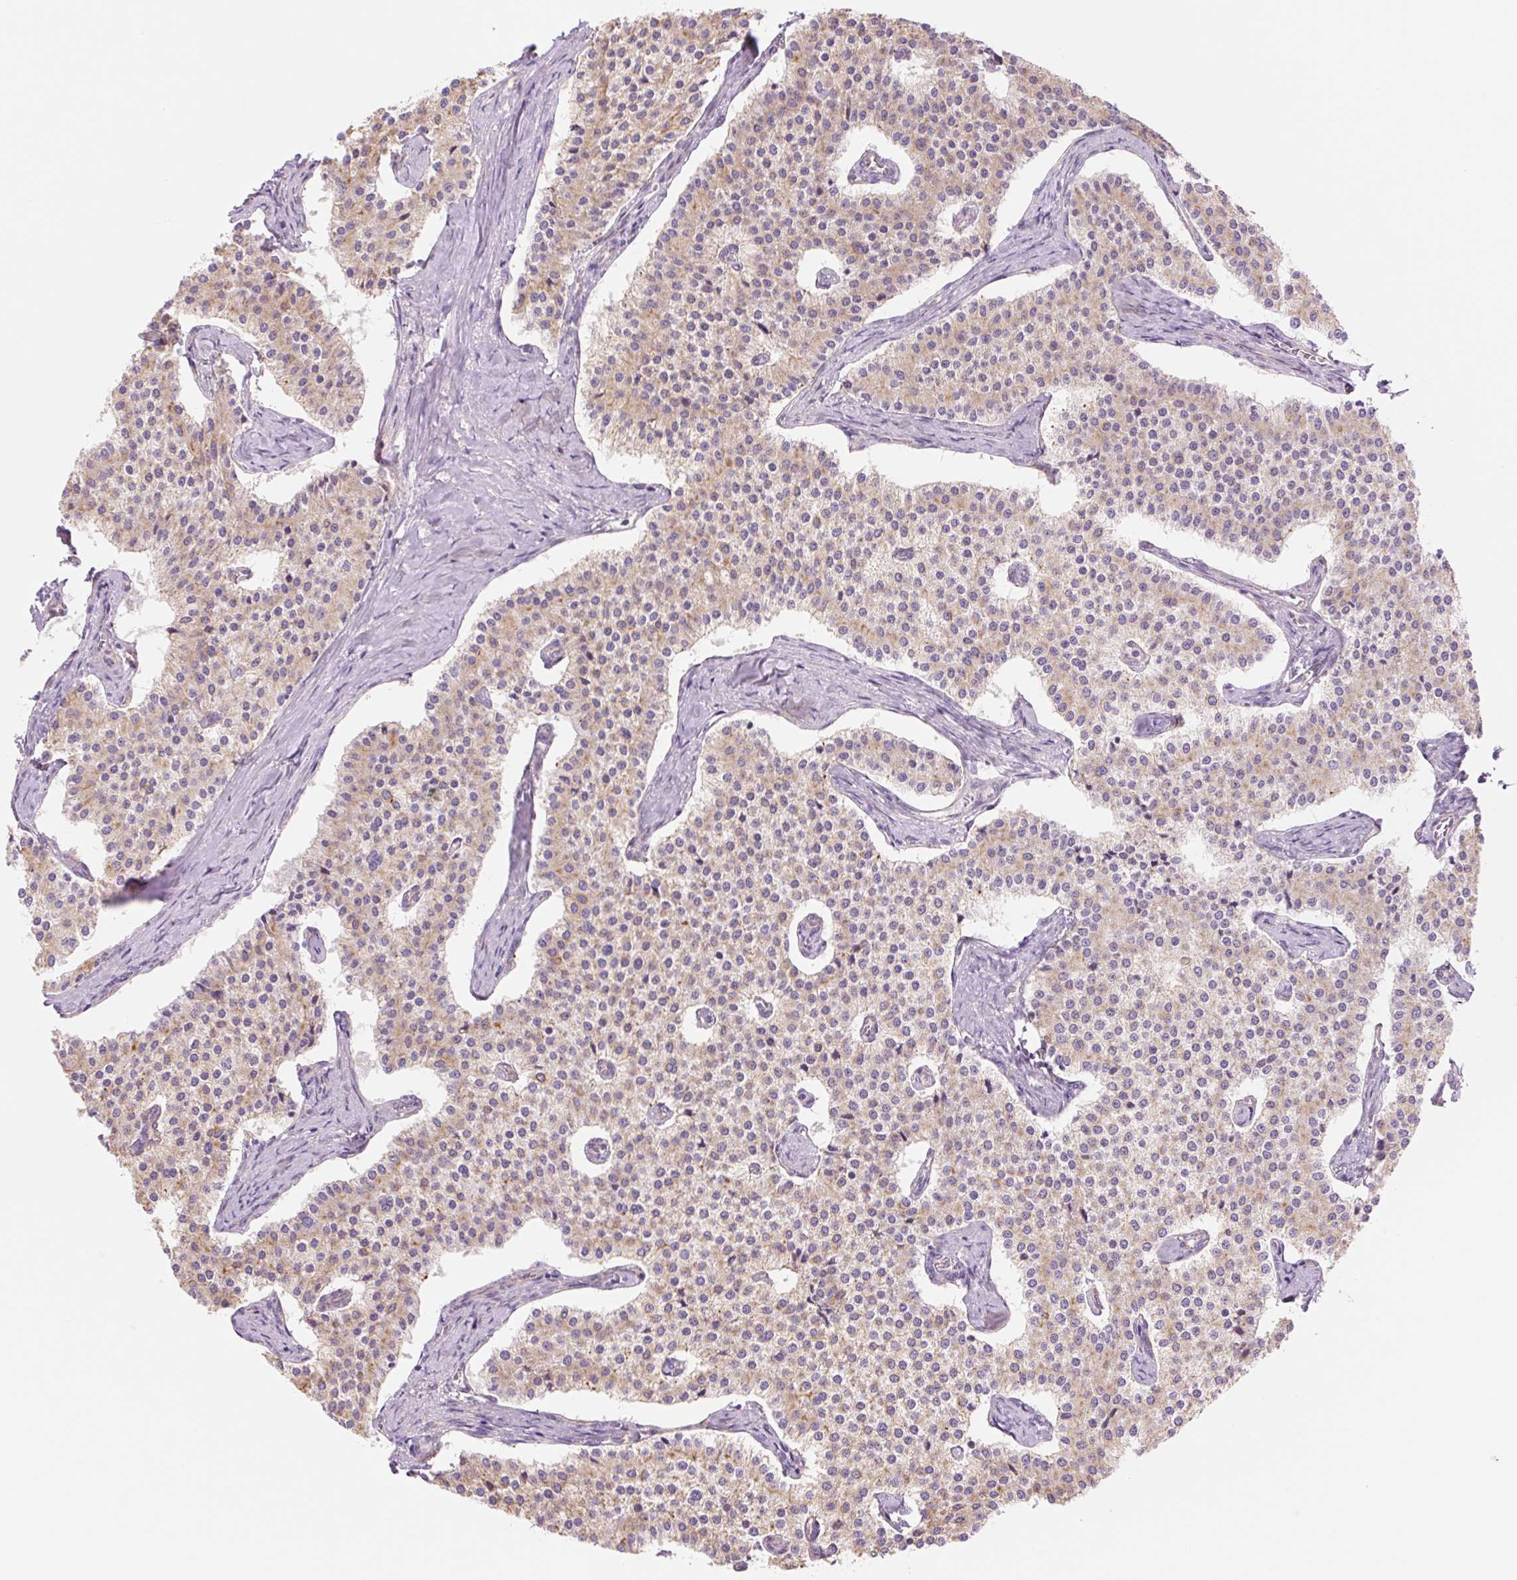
{"staining": {"intensity": "moderate", "quantity": ">75%", "location": "cytoplasmic/membranous"}, "tissue": "carcinoid", "cell_type": "Tumor cells", "image_type": "cancer", "snomed": [{"axis": "morphology", "description": "Carcinoid, malignant, NOS"}, {"axis": "topography", "description": "Colon"}], "caption": "Immunohistochemistry (IHC) staining of carcinoid, which reveals medium levels of moderate cytoplasmic/membranous expression in about >75% of tumor cells indicating moderate cytoplasmic/membranous protein positivity. The staining was performed using DAB (3,3'-diaminobenzidine) (brown) for protein detection and nuclei were counterstained in hematoxylin (blue).", "gene": "NLRP5", "patient": {"sex": "female", "age": 52}}